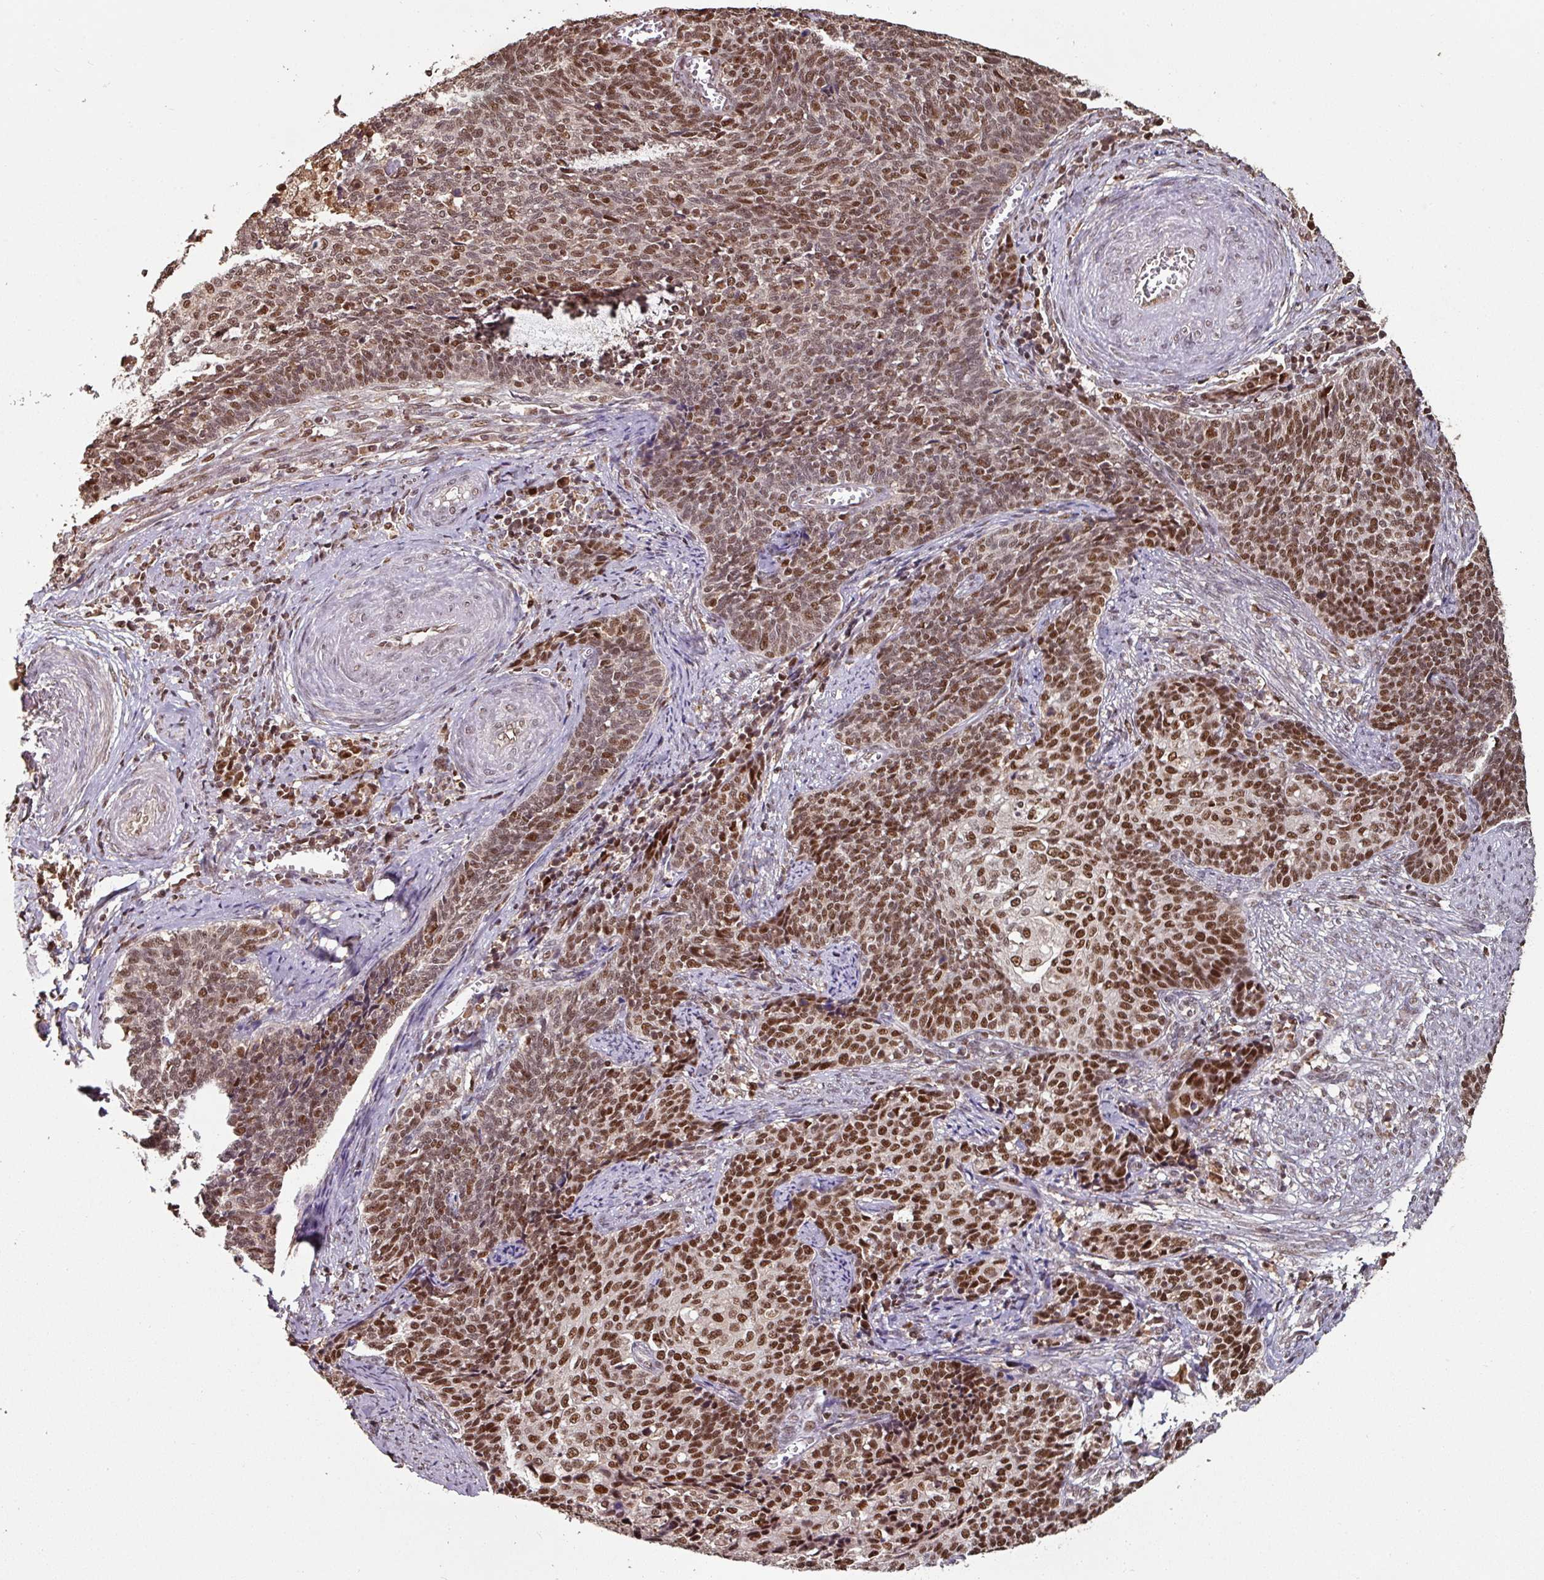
{"staining": {"intensity": "strong", "quantity": ">75%", "location": "nuclear"}, "tissue": "cervical cancer", "cell_type": "Tumor cells", "image_type": "cancer", "snomed": [{"axis": "morphology", "description": "Squamous cell carcinoma, NOS"}, {"axis": "topography", "description": "Cervix"}], "caption": "A histopathology image of cervical squamous cell carcinoma stained for a protein exhibits strong nuclear brown staining in tumor cells. The staining was performed using DAB, with brown indicating positive protein expression. Nuclei are stained blue with hematoxylin.", "gene": "POLD1", "patient": {"sex": "female", "age": 39}}